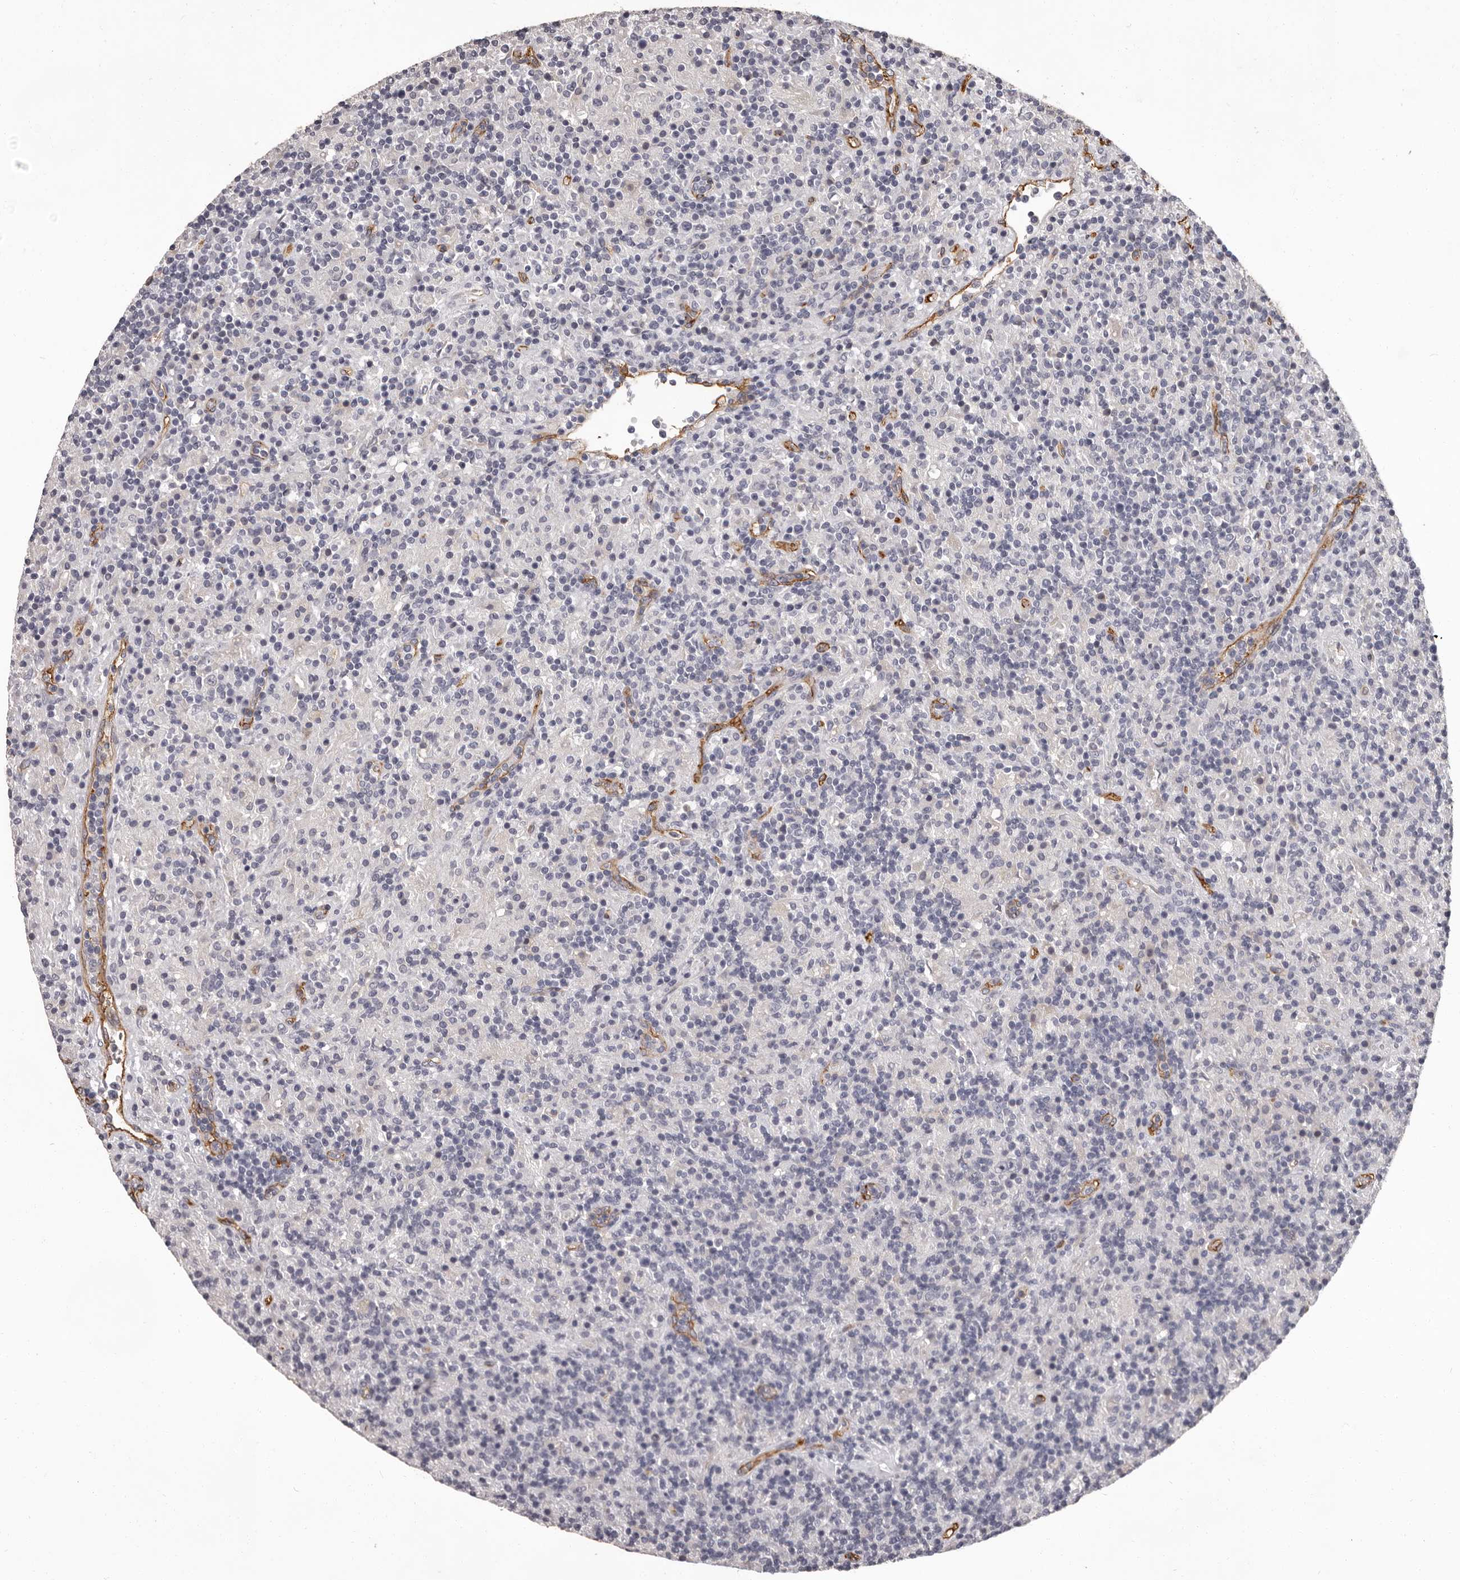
{"staining": {"intensity": "negative", "quantity": "none", "location": "none"}, "tissue": "lymphoma", "cell_type": "Tumor cells", "image_type": "cancer", "snomed": [{"axis": "morphology", "description": "Hodgkin's disease, NOS"}, {"axis": "topography", "description": "Lymph node"}], "caption": "DAB immunohistochemical staining of human lymphoma exhibits no significant expression in tumor cells.", "gene": "GPR78", "patient": {"sex": "male", "age": 70}}